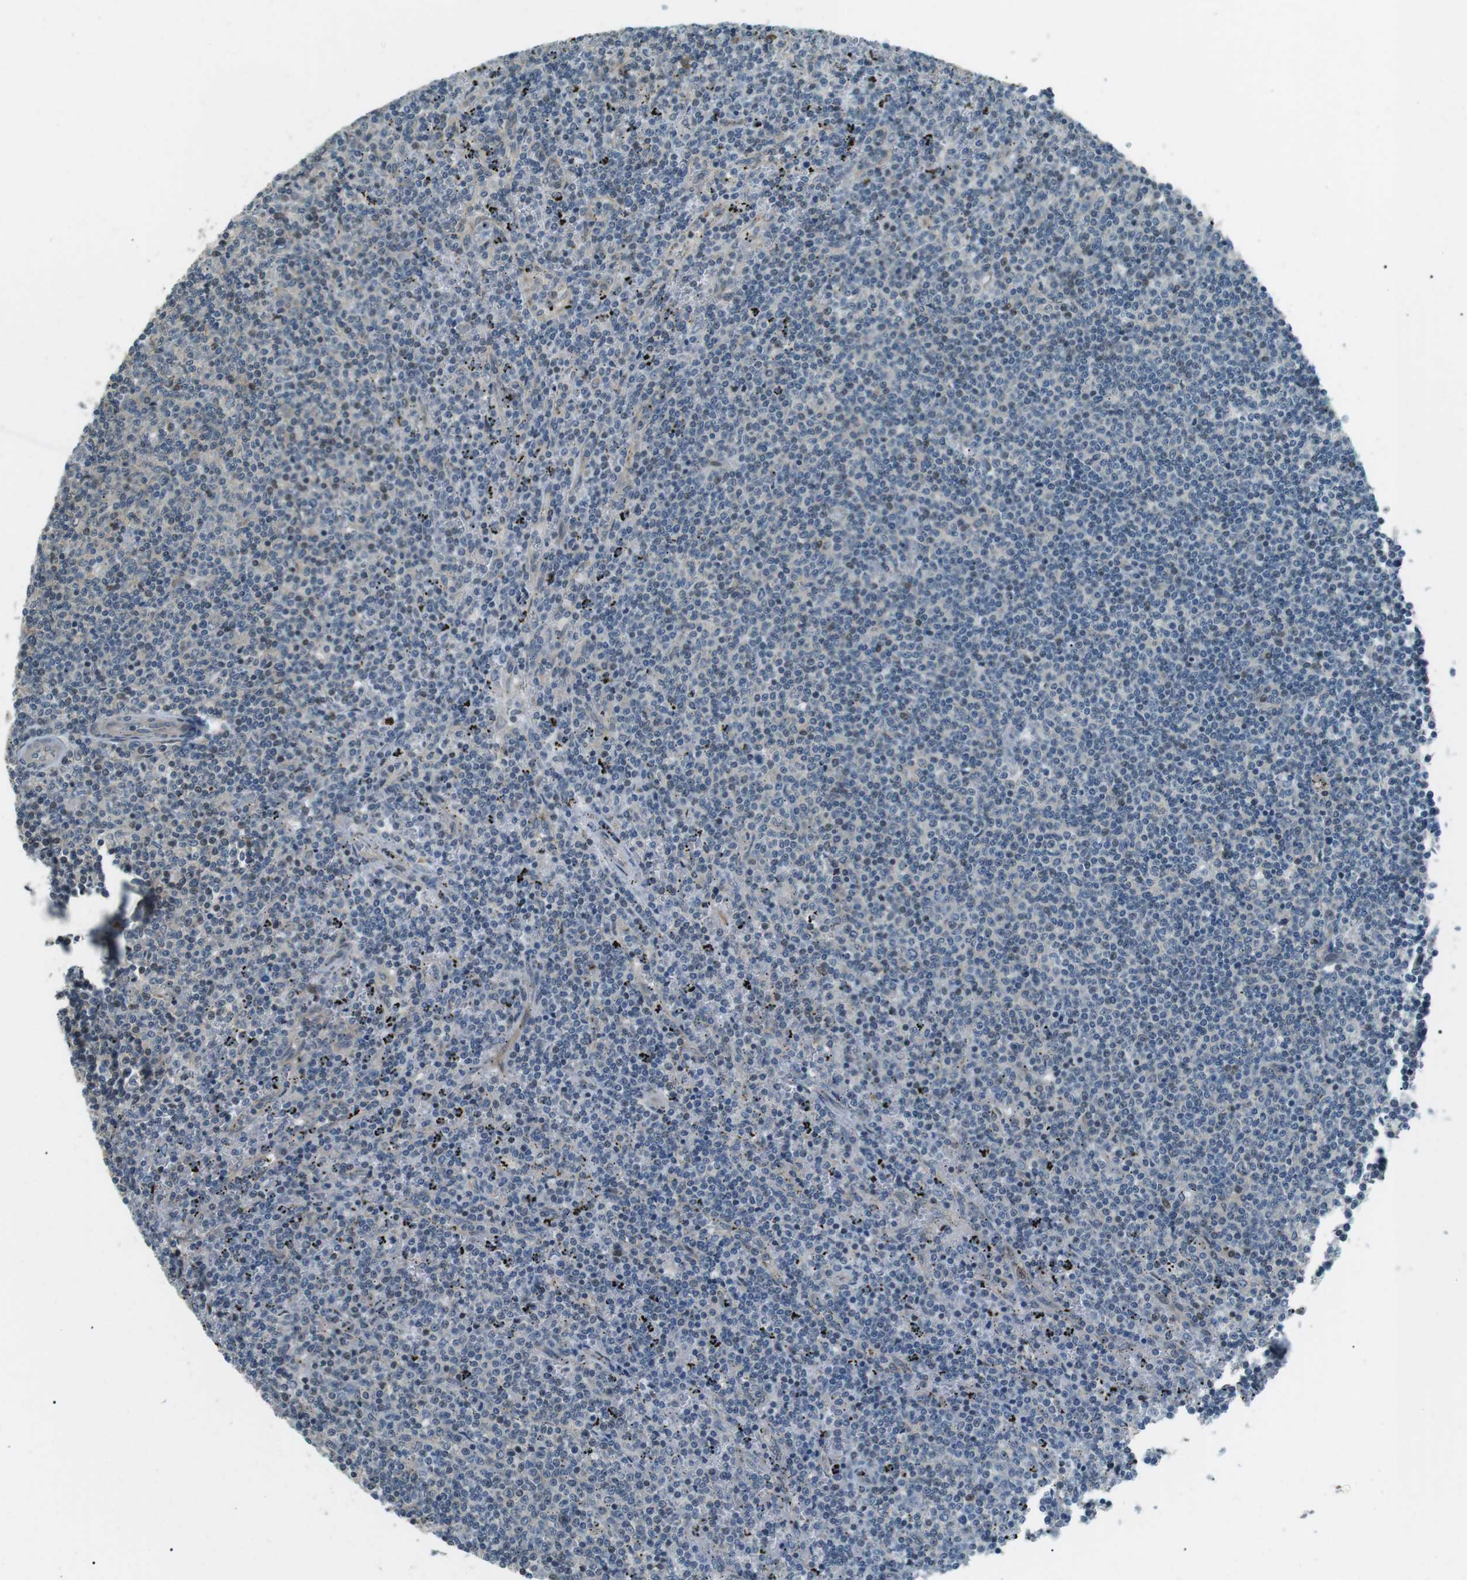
{"staining": {"intensity": "negative", "quantity": "none", "location": "none"}, "tissue": "lymphoma", "cell_type": "Tumor cells", "image_type": "cancer", "snomed": [{"axis": "morphology", "description": "Malignant lymphoma, non-Hodgkin's type, Low grade"}, {"axis": "topography", "description": "Spleen"}], "caption": "High magnification brightfield microscopy of lymphoma stained with DAB (brown) and counterstained with hematoxylin (blue): tumor cells show no significant staining.", "gene": "TMEM74", "patient": {"sex": "female", "age": 50}}